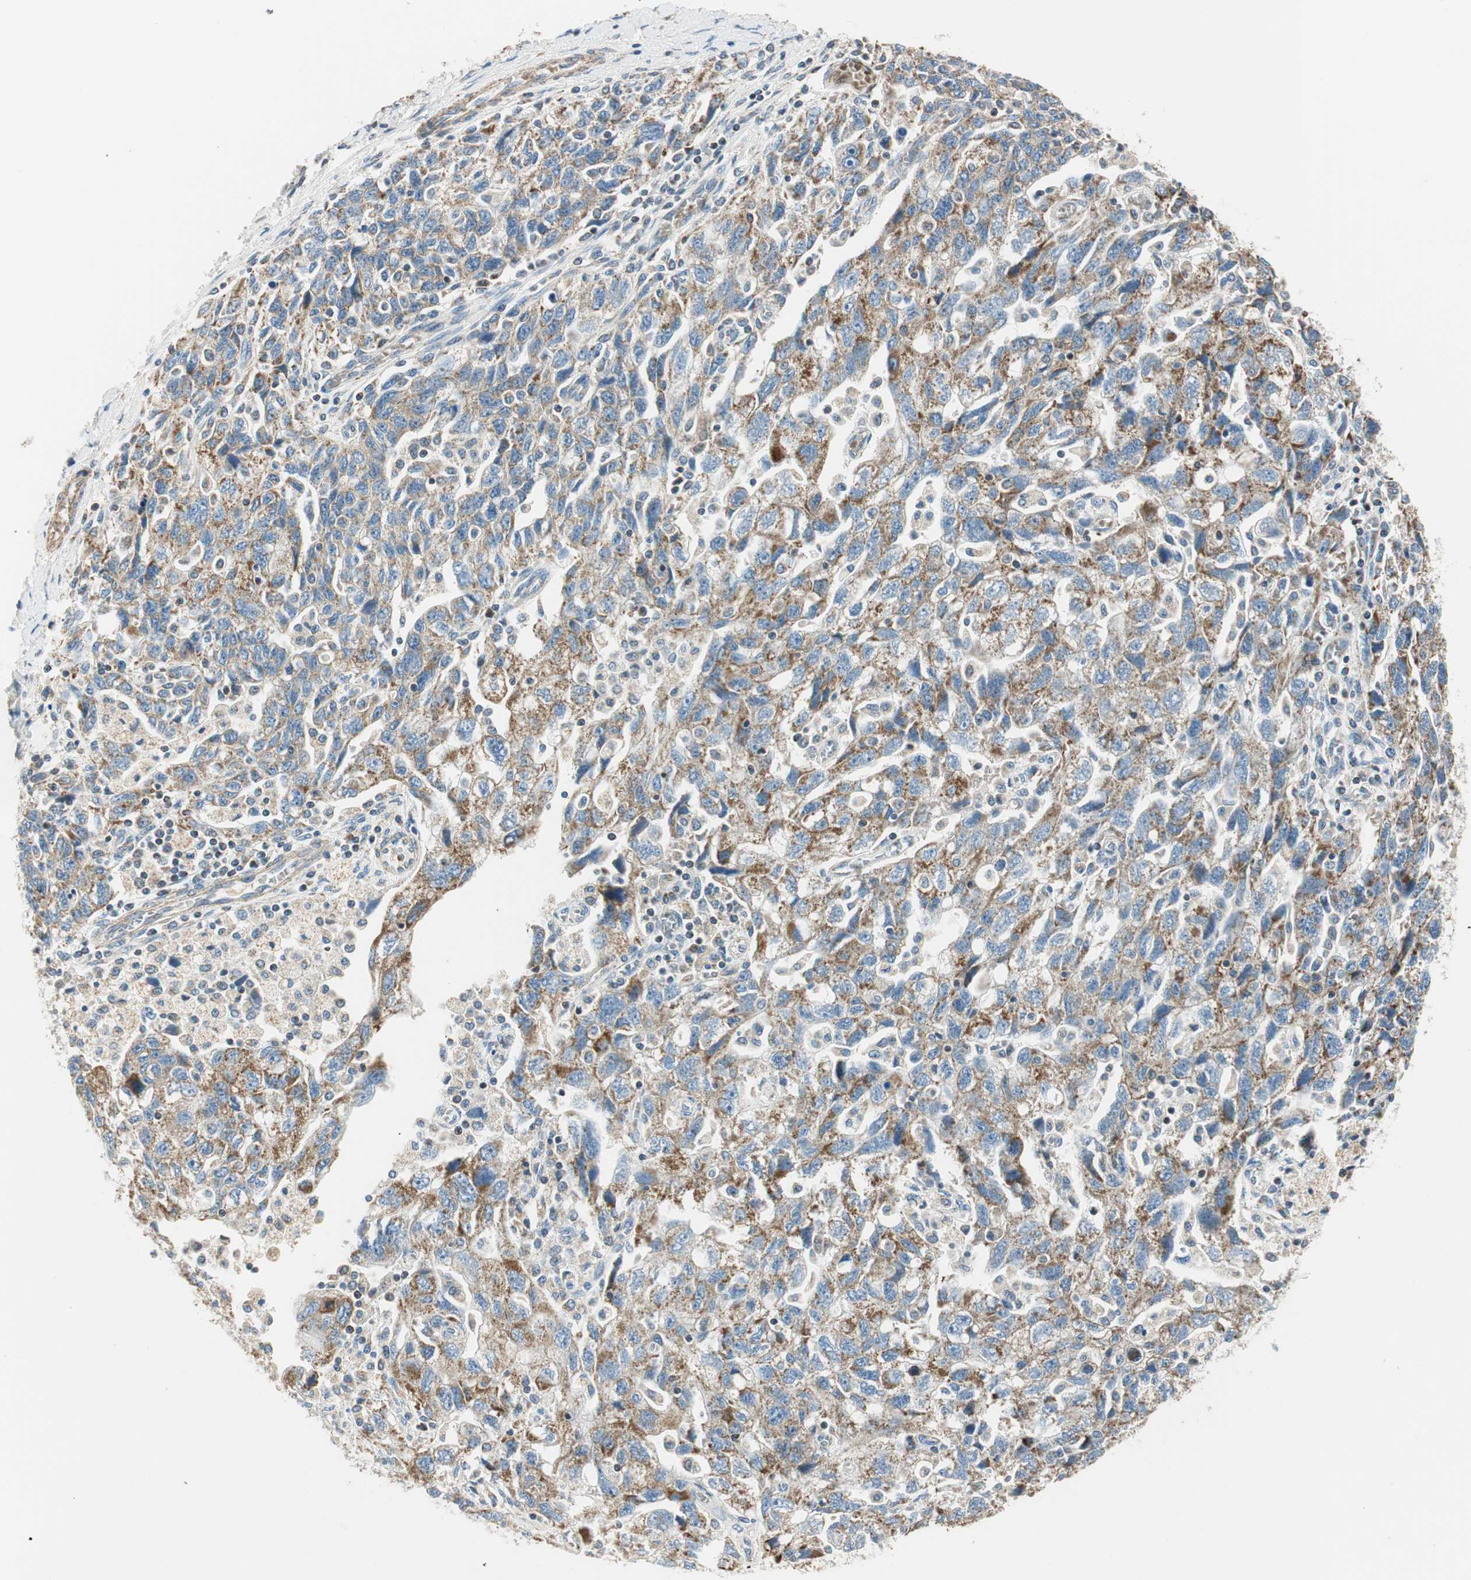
{"staining": {"intensity": "moderate", "quantity": ">75%", "location": "cytoplasmic/membranous"}, "tissue": "ovarian cancer", "cell_type": "Tumor cells", "image_type": "cancer", "snomed": [{"axis": "morphology", "description": "Carcinoma, NOS"}, {"axis": "morphology", "description": "Cystadenocarcinoma, serous, NOS"}, {"axis": "topography", "description": "Ovary"}], "caption": "Ovarian cancer (carcinoma) stained for a protein (brown) displays moderate cytoplasmic/membranous positive staining in about >75% of tumor cells.", "gene": "RORB", "patient": {"sex": "female", "age": 69}}